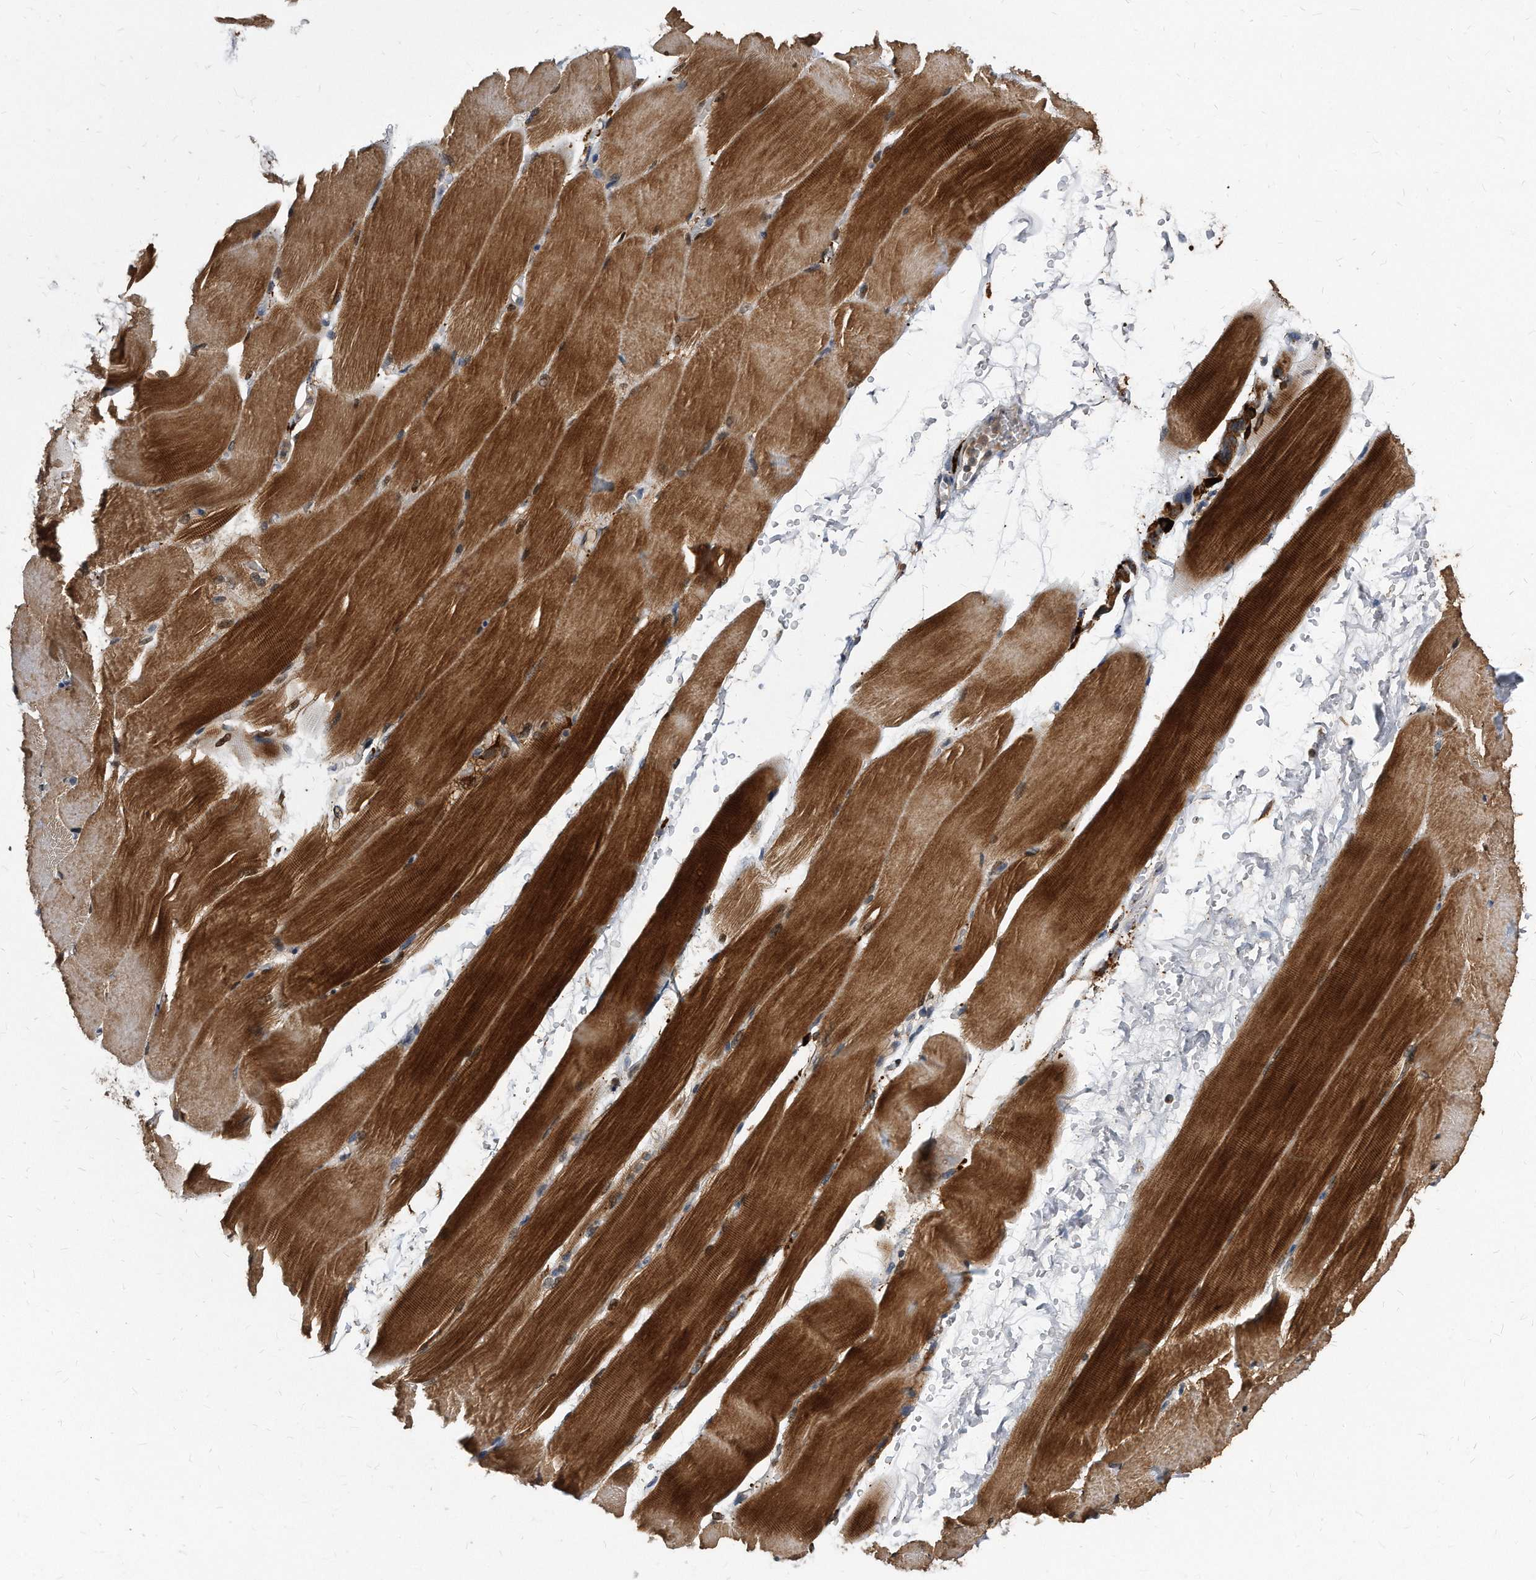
{"staining": {"intensity": "strong", "quantity": ">75%", "location": "cytoplasmic/membranous,nuclear"}, "tissue": "skeletal muscle", "cell_type": "Myocytes", "image_type": "normal", "snomed": [{"axis": "morphology", "description": "Normal tissue, NOS"}, {"axis": "topography", "description": "Skeletal muscle"}, {"axis": "topography", "description": "Parathyroid gland"}], "caption": "Strong cytoplasmic/membranous,nuclear staining is present in approximately >75% of myocytes in normal skeletal muscle. (DAB (3,3'-diaminobenzidine) IHC with brightfield microscopy, high magnification).", "gene": "SOBP", "patient": {"sex": "female", "age": 37}}